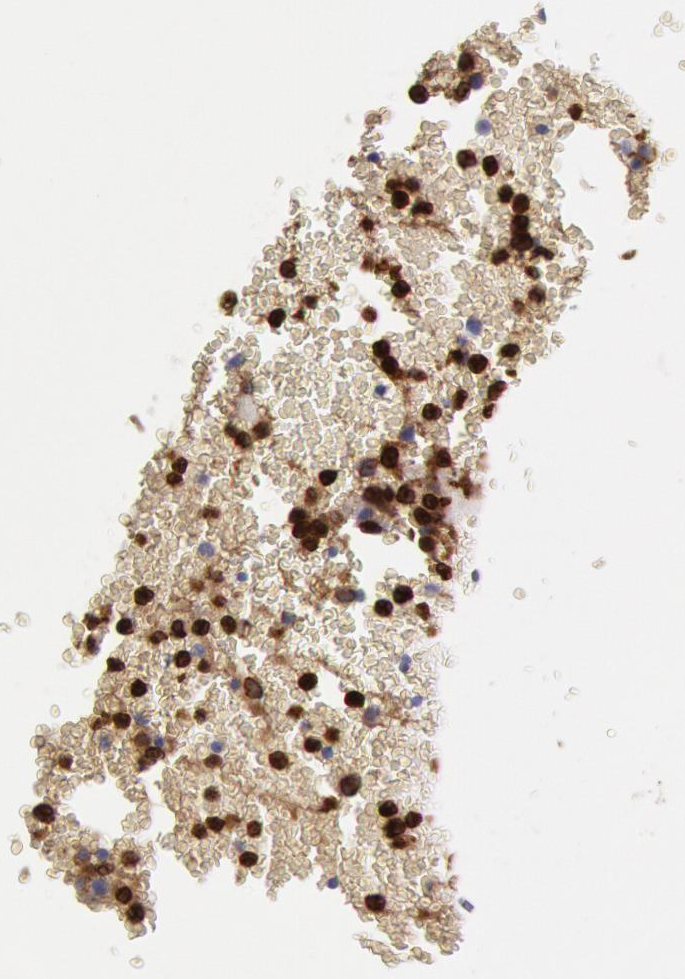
{"staining": {"intensity": "strong", "quantity": "25%-75%", "location": "cytoplasmic/membranous"}, "tissue": "bone marrow", "cell_type": "Hematopoietic cells", "image_type": "normal", "snomed": [{"axis": "morphology", "description": "Normal tissue, NOS"}, {"axis": "topography", "description": "Bone marrow"}], "caption": "Strong cytoplasmic/membranous protein staining is identified in about 25%-75% of hematopoietic cells in bone marrow. The protein of interest is stained brown, and the nuclei are stained in blue (DAB (3,3'-diaminobenzidine) IHC with brightfield microscopy, high magnification).", "gene": "FCN1", "patient": {"sex": "female", "age": 53}}